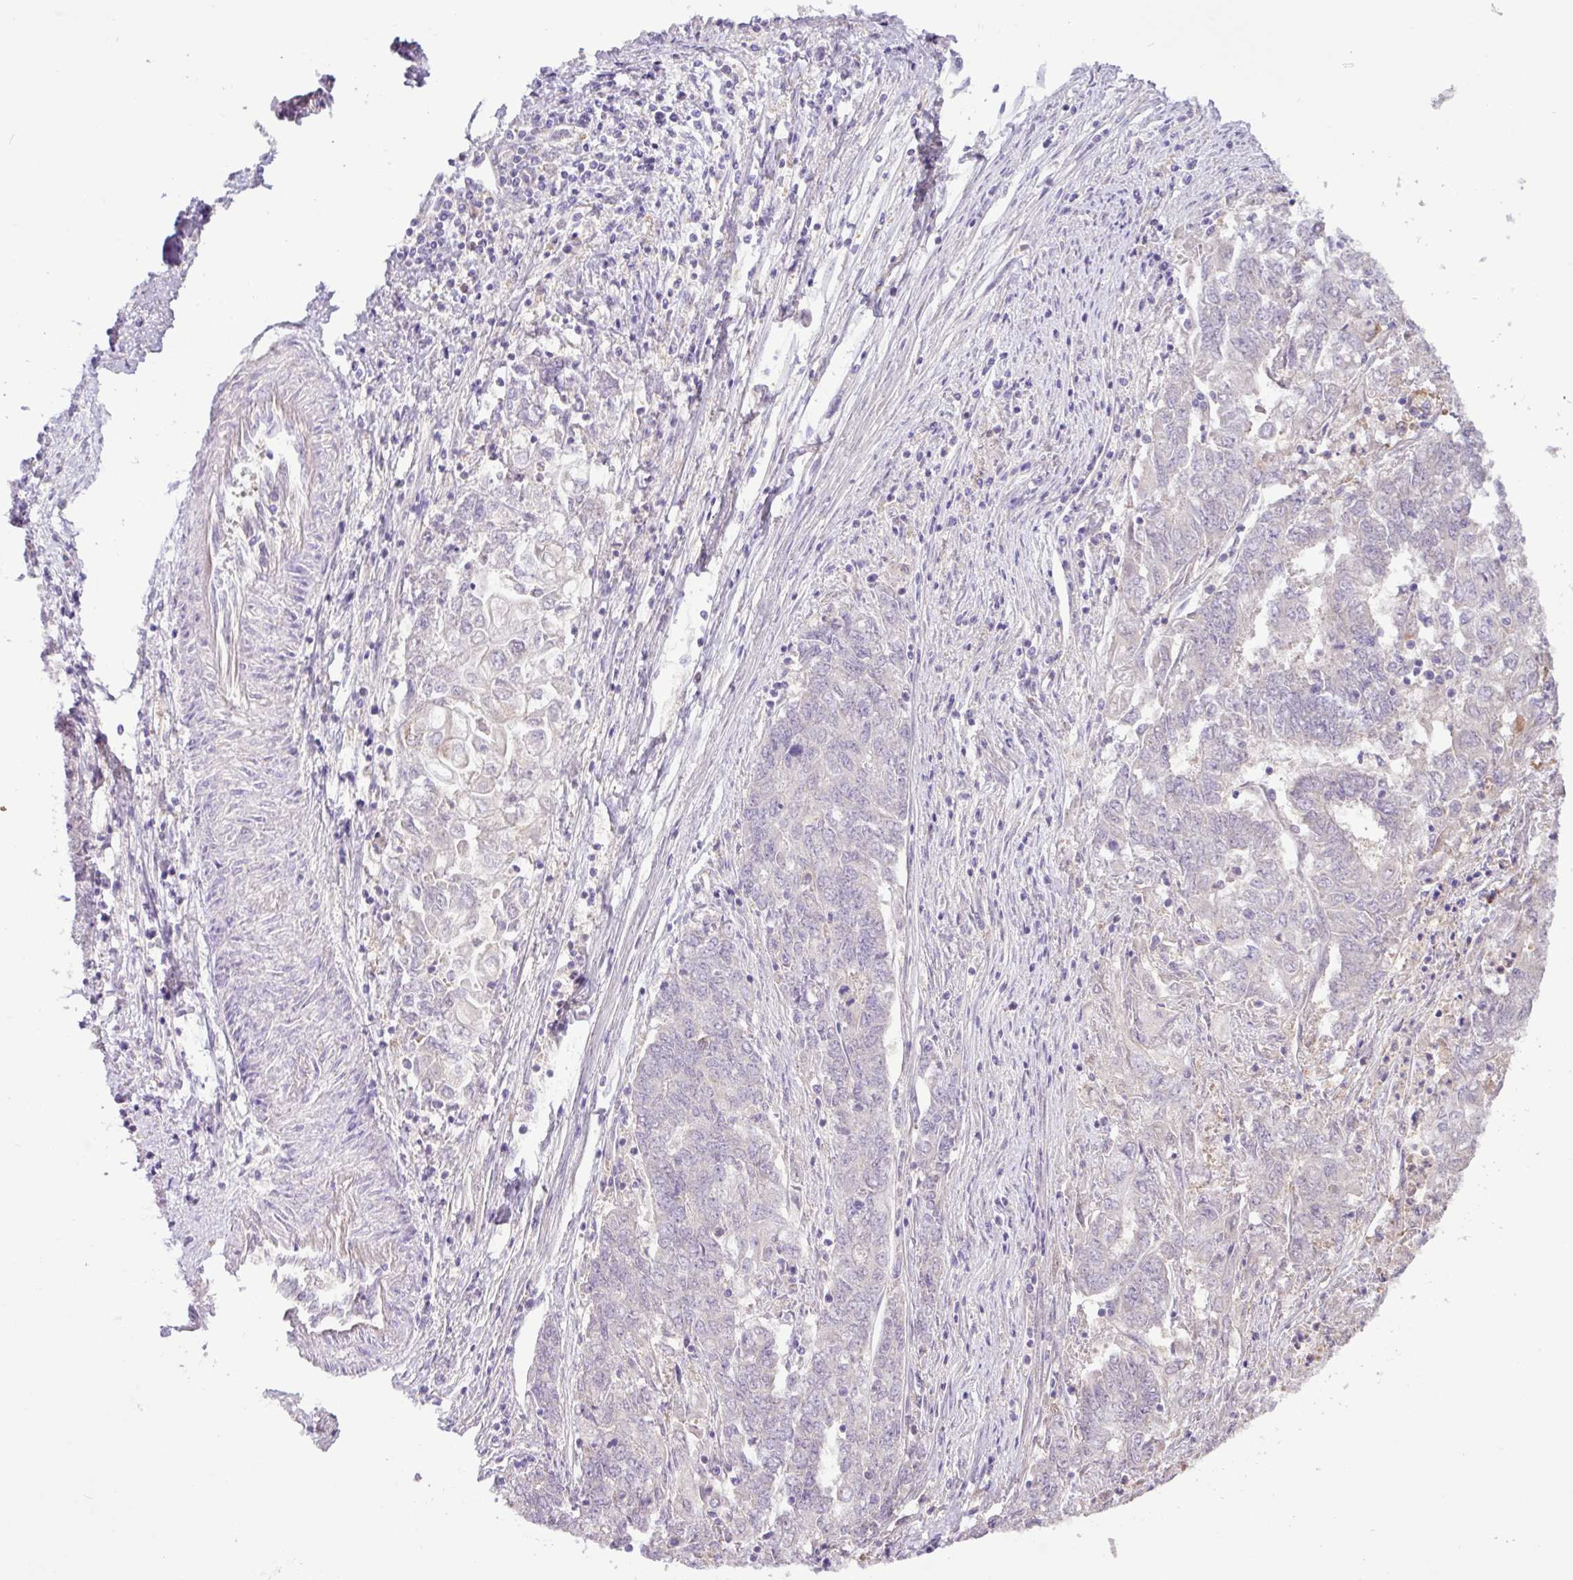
{"staining": {"intensity": "negative", "quantity": "none", "location": "none"}, "tissue": "endometrial cancer", "cell_type": "Tumor cells", "image_type": "cancer", "snomed": [{"axis": "morphology", "description": "Adenocarcinoma, NOS"}, {"axis": "topography", "description": "Endometrium"}], "caption": "This histopathology image is of endometrial cancer stained with immunohistochemistry to label a protein in brown with the nuclei are counter-stained blue. There is no staining in tumor cells.", "gene": "TONSL", "patient": {"sex": "female", "age": 54}}